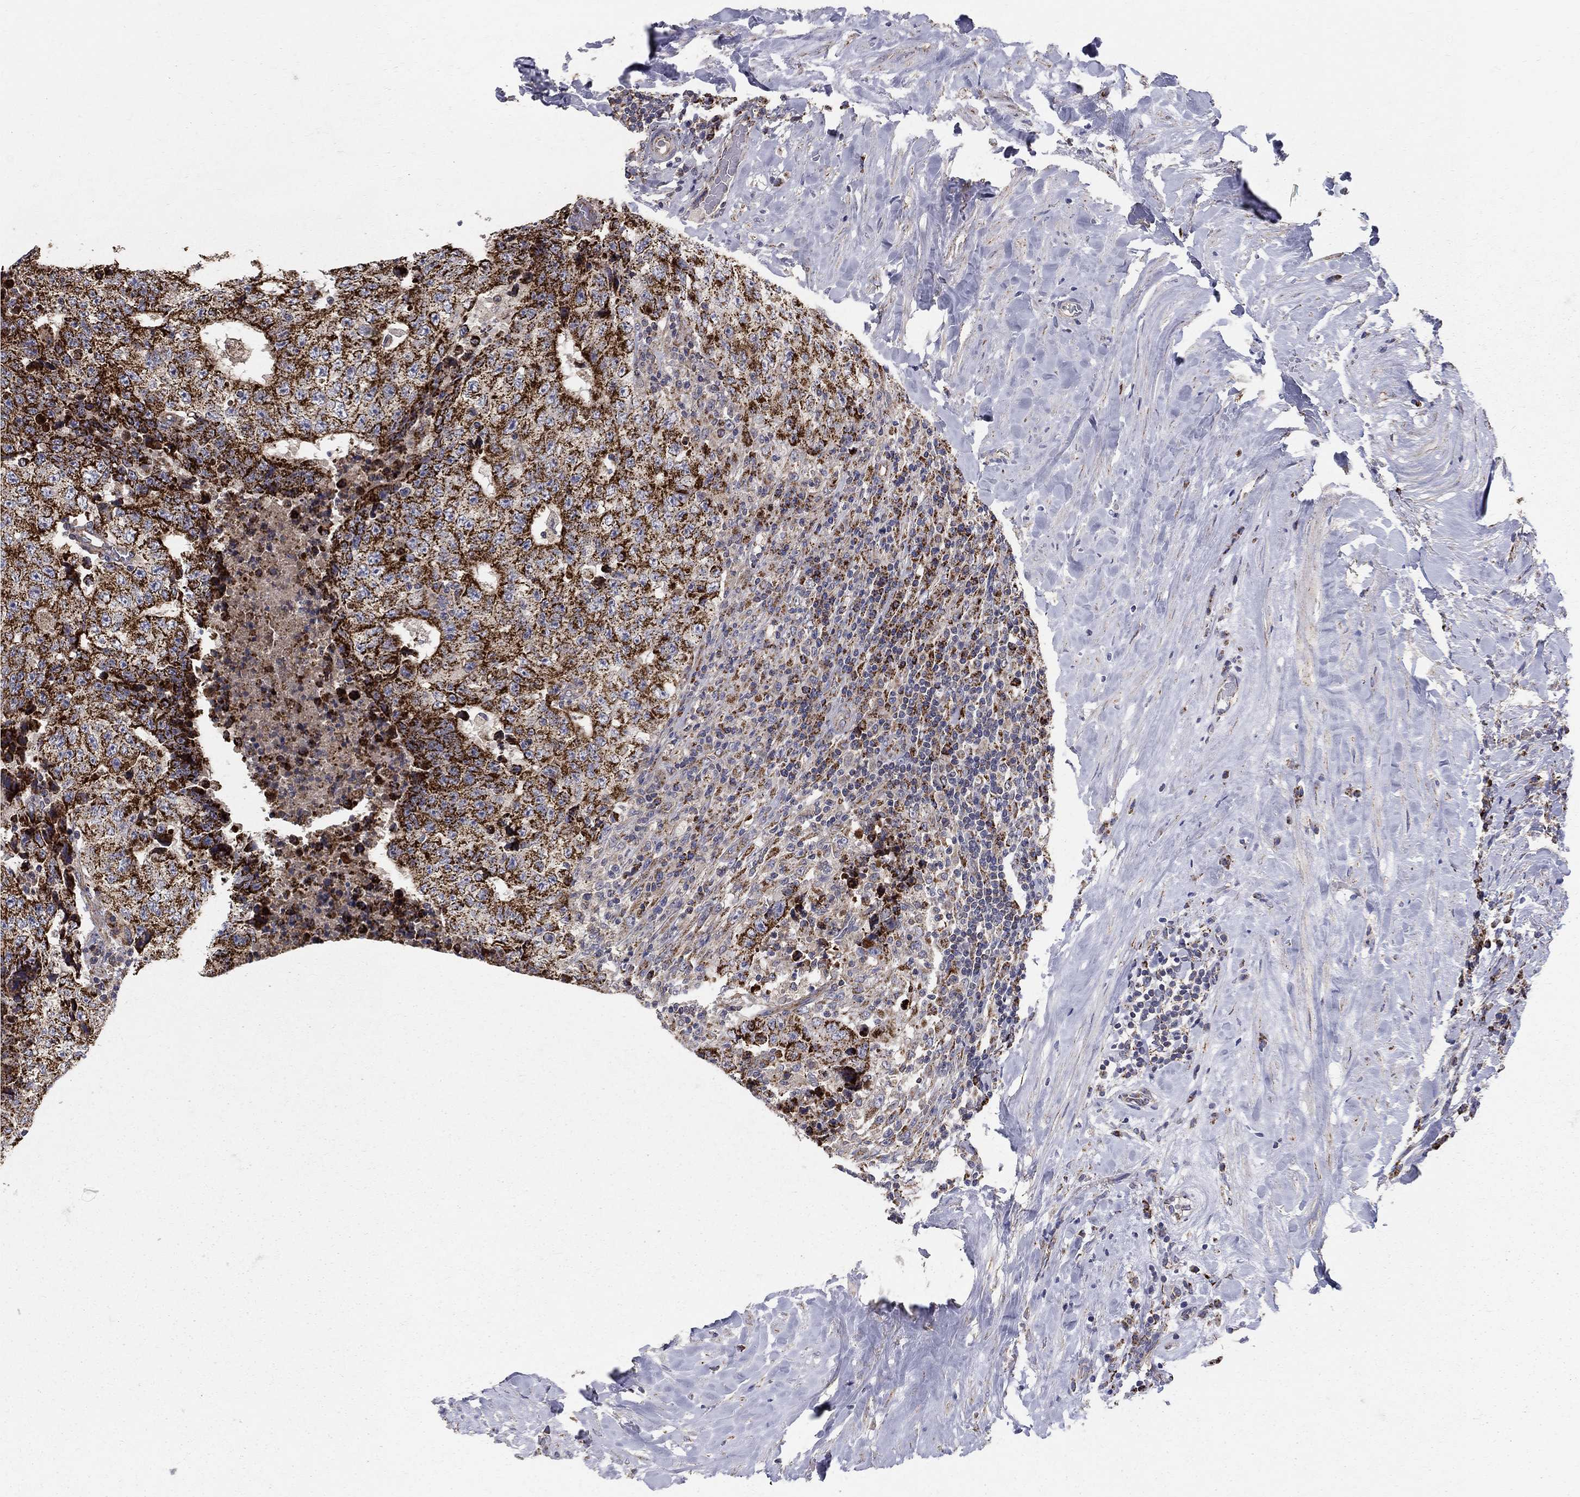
{"staining": {"intensity": "strong", "quantity": ">75%", "location": "cytoplasmic/membranous"}, "tissue": "testis cancer", "cell_type": "Tumor cells", "image_type": "cancer", "snomed": [{"axis": "morphology", "description": "Necrosis, NOS"}, {"axis": "morphology", "description": "Carcinoma, Embryonal, NOS"}, {"axis": "topography", "description": "Testis"}], "caption": "IHC of embryonal carcinoma (testis) shows high levels of strong cytoplasmic/membranous staining in about >75% of tumor cells. (Brightfield microscopy of DAB IHC at high magnification).", "gene": "GCSH", "patient": {"sex": "male", "age": 19}}